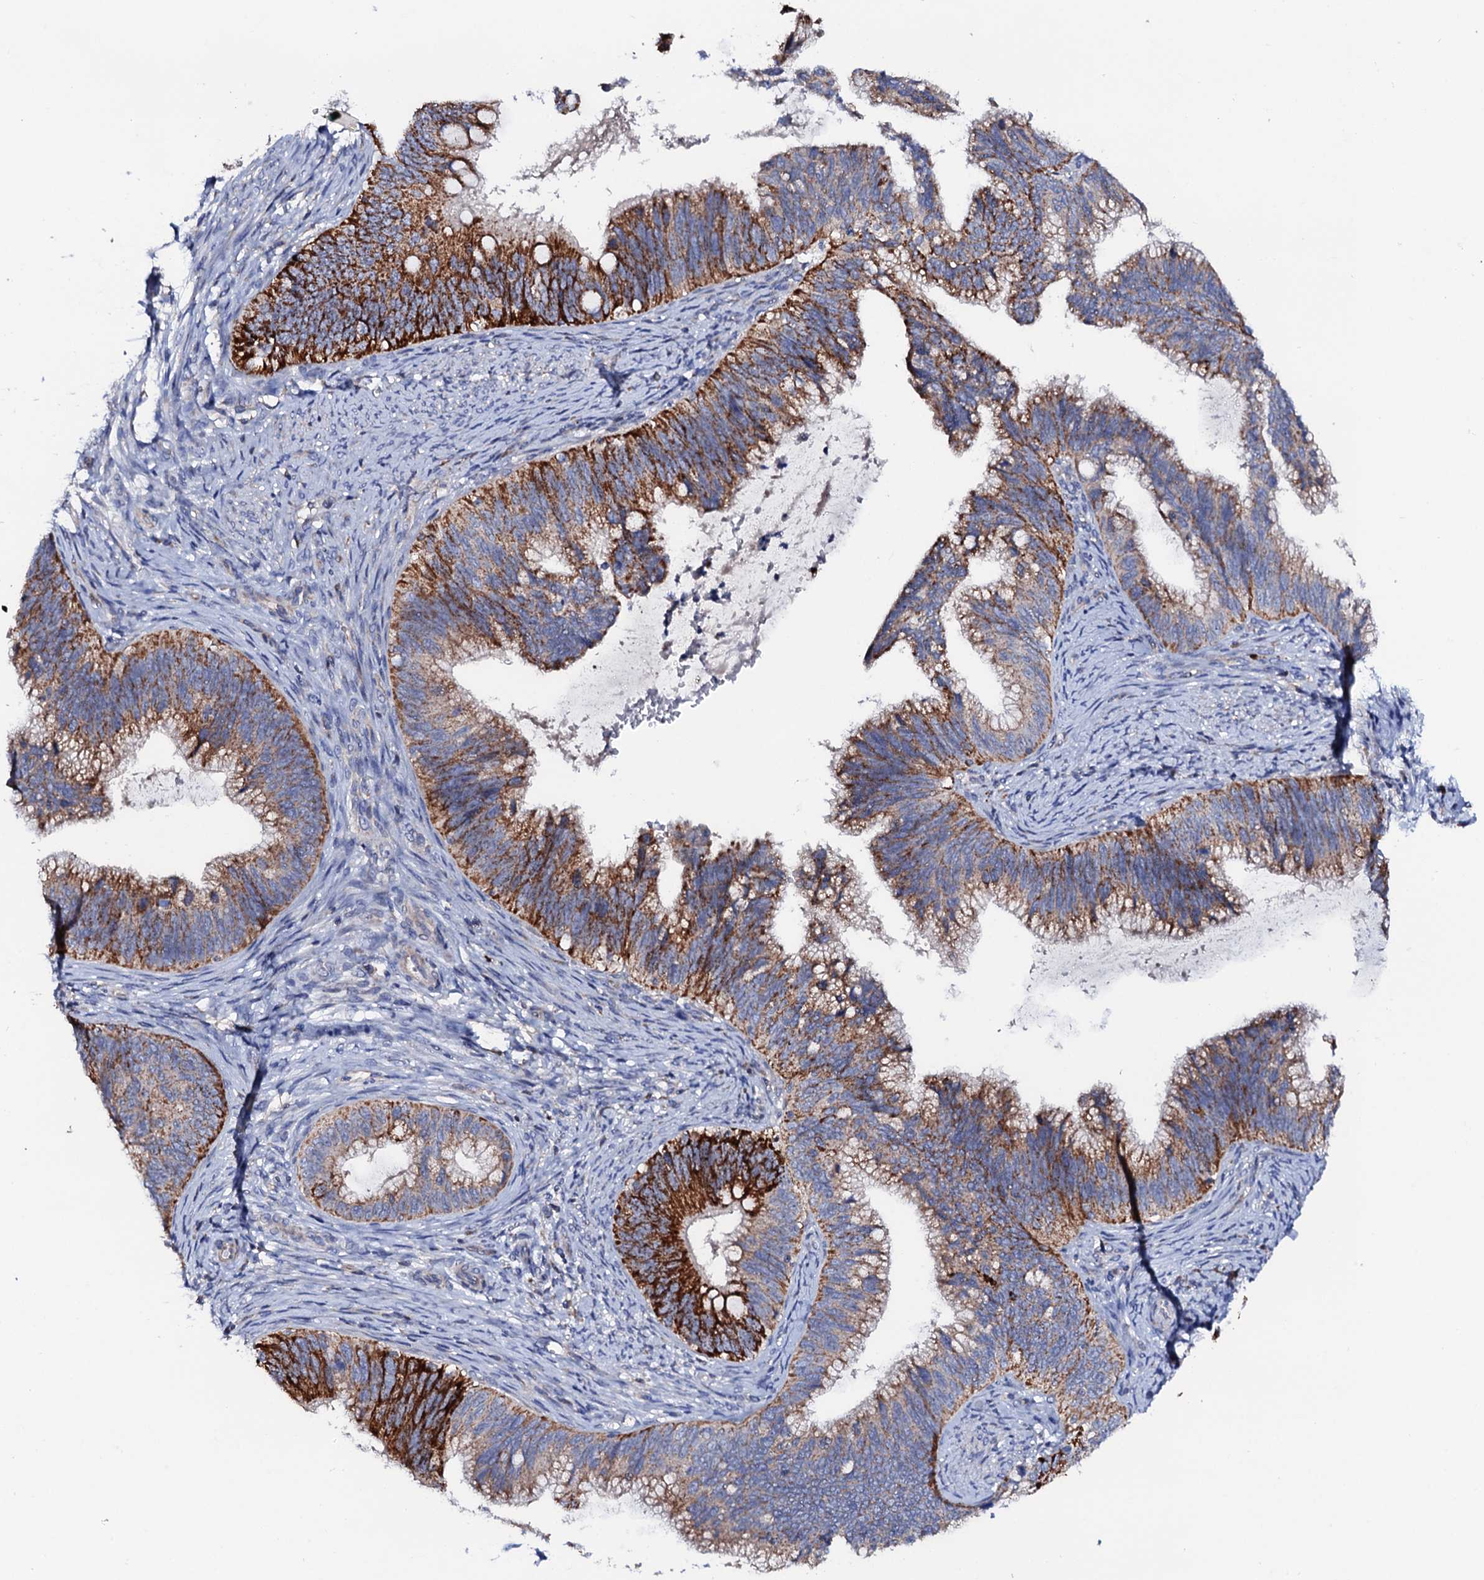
{"staining": {"intensity": "strong", "quantity": "25%-75%", "location": "cytoplasmic/membranous"}, "tissue": "cervical cancer", "cell_type": "Tumor cells", "image_type": "cancer", "snomed": [{"axis": "morphology", "description": "Adenocarcinoma, NOS"}, {"axis": "topography", "description": "Cervix"}], "caption": "Immunohistochemical staining of human cervical cancer (adenocarcinoma) displays high levels of strong cytoplasmic/membranous expression in about 25%-75% of tumor cells. (DAB (3,3'-diaminobenzidine) IHC with brightfield microscopy, high magnification).", "gene": "MRPL48", "patient": {"sex": "female", "age": 42}}